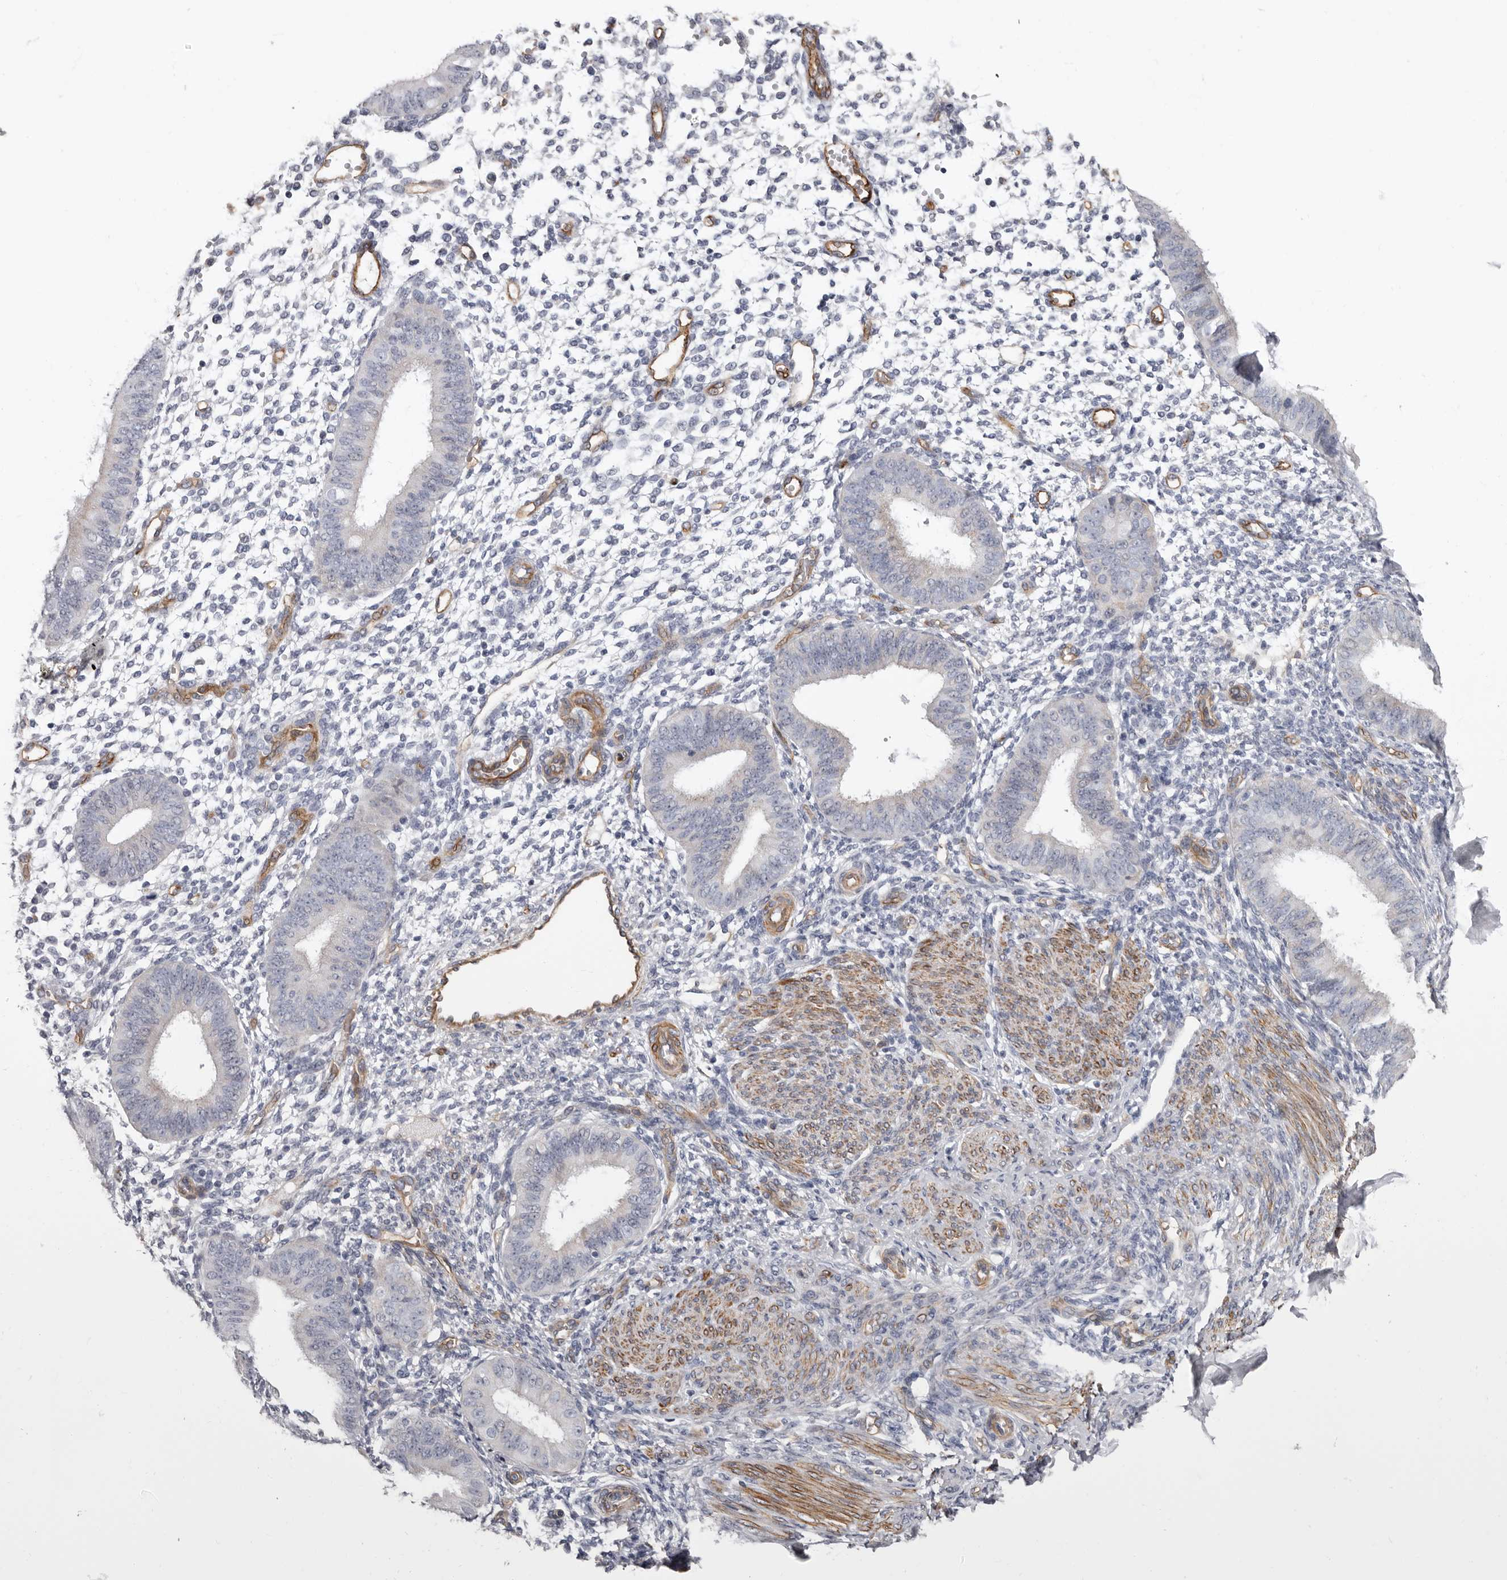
{"staining": {"intensity": "negative", "quantity": "none", "location": "none"}, "tissue": "endometrium", "cell_type": "Cells in endometrial stroma", "image_type": "normal", "snomed": [{"axis": "morphology", "description": "Normal tissue, NOS"}, {"axis": "topography", "description": "Uterus"}, {"axis": "topography", "description": "Endometrium"}], "caption": "Immunohistochemistry photomicrograph of unremarkable endometrium stained for a protein (brown), which reveals no staining in cells in endometrial stroma.", "gene": "ADGRL4", "patient": {"sex": "female", "age": 48}}